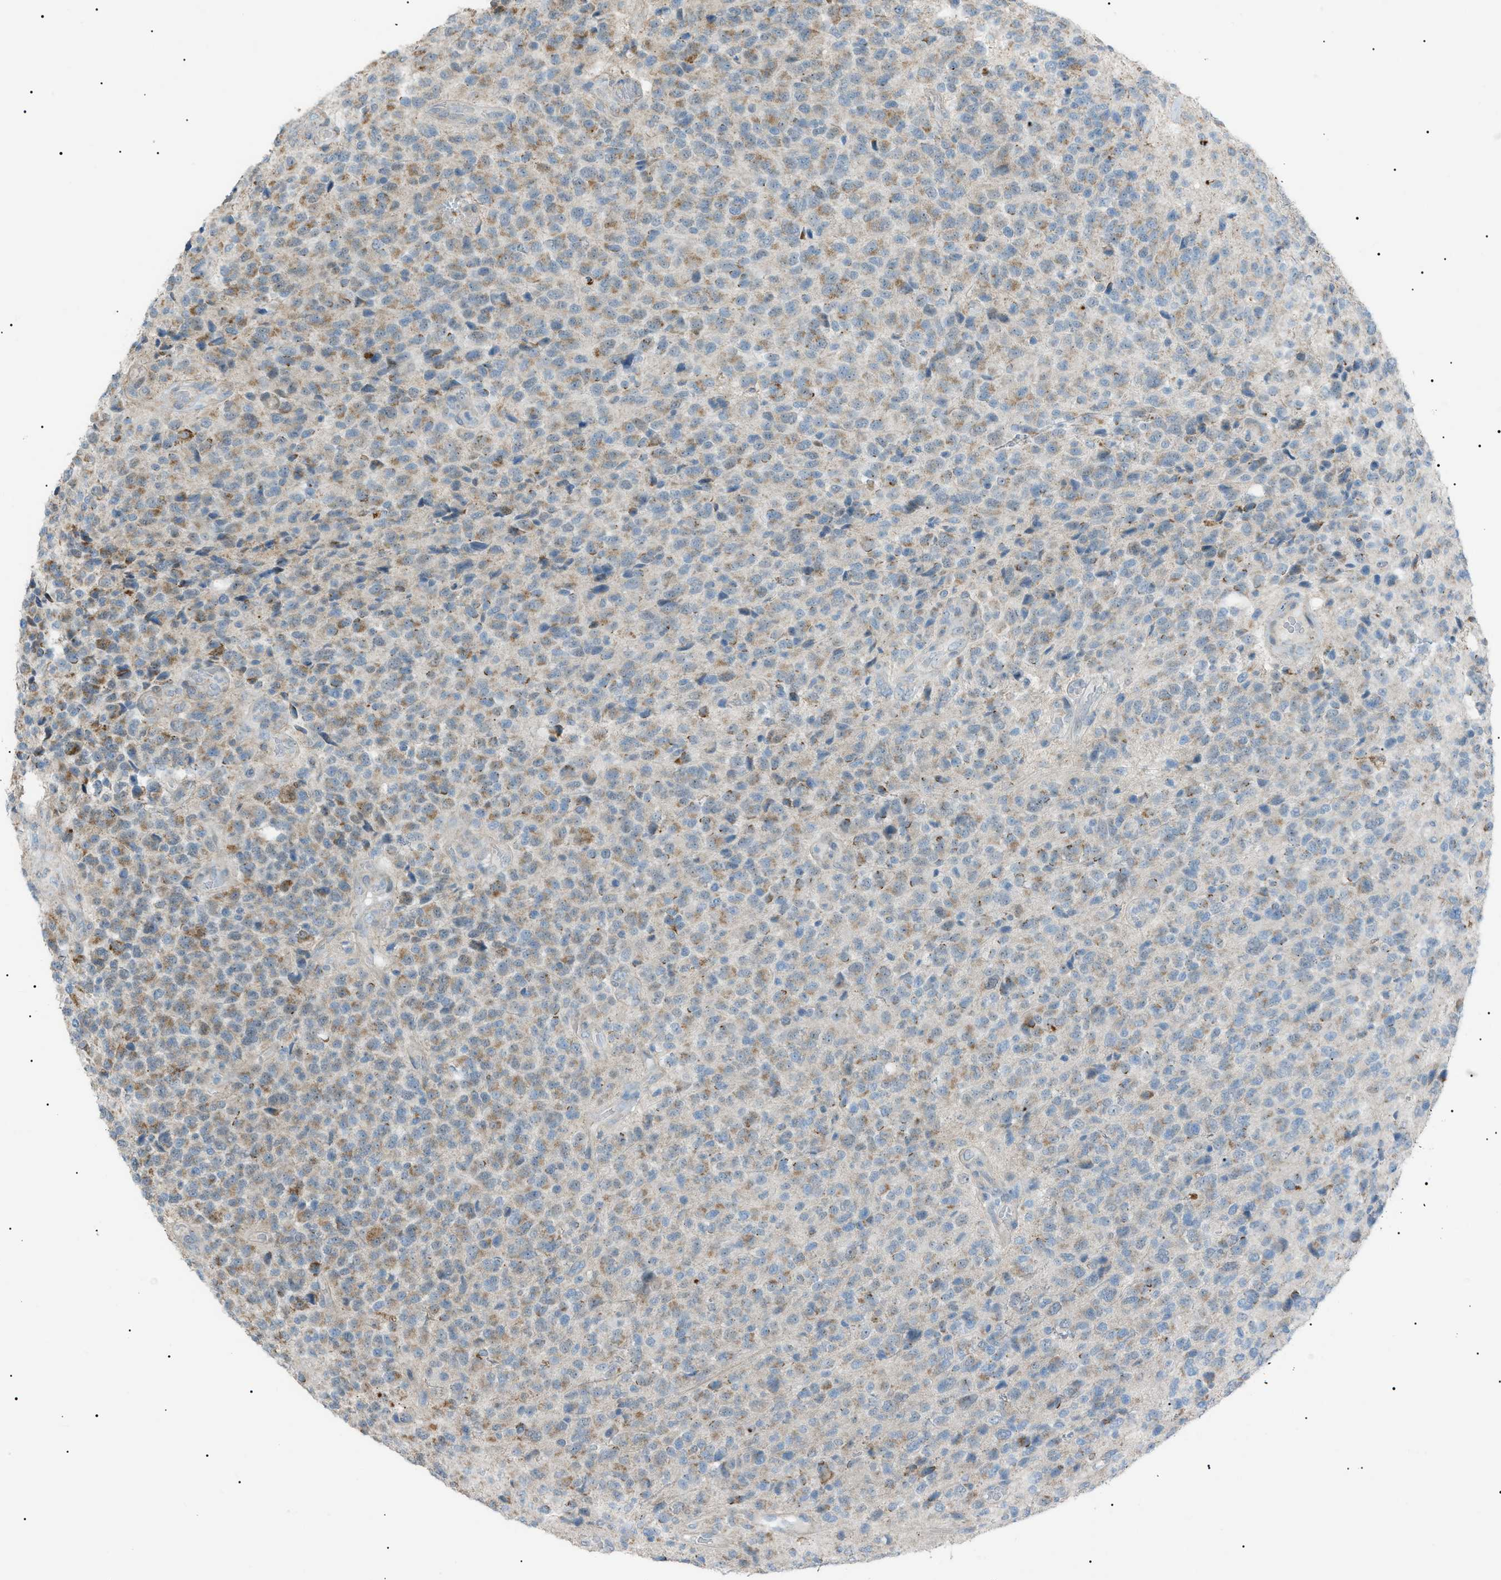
{"staining": {"intensity": "moderate", "quantity": "25%-75%", "location": "cytoplasmic/membranous"}, "tissue": "glioma", "cell_type": "Tumor cells", "image_type": "cancer", "snomed": [{"axis": "morphology", "description": "Glioma, malignant, High grade"}, {"axis": "topography", "description": "pancreas cauda"}], "caption": "High-magnification brightfield microscopy of glioma stained with DAB (brown) and counterstained with hematoxylin (blue). tumor cells exhibit moderate cytoplasmic/membranous expression is appreciated in about25%-75% of cells.", "gene": "ZNF516", "patient": {"sex": "male", "age": 60}}